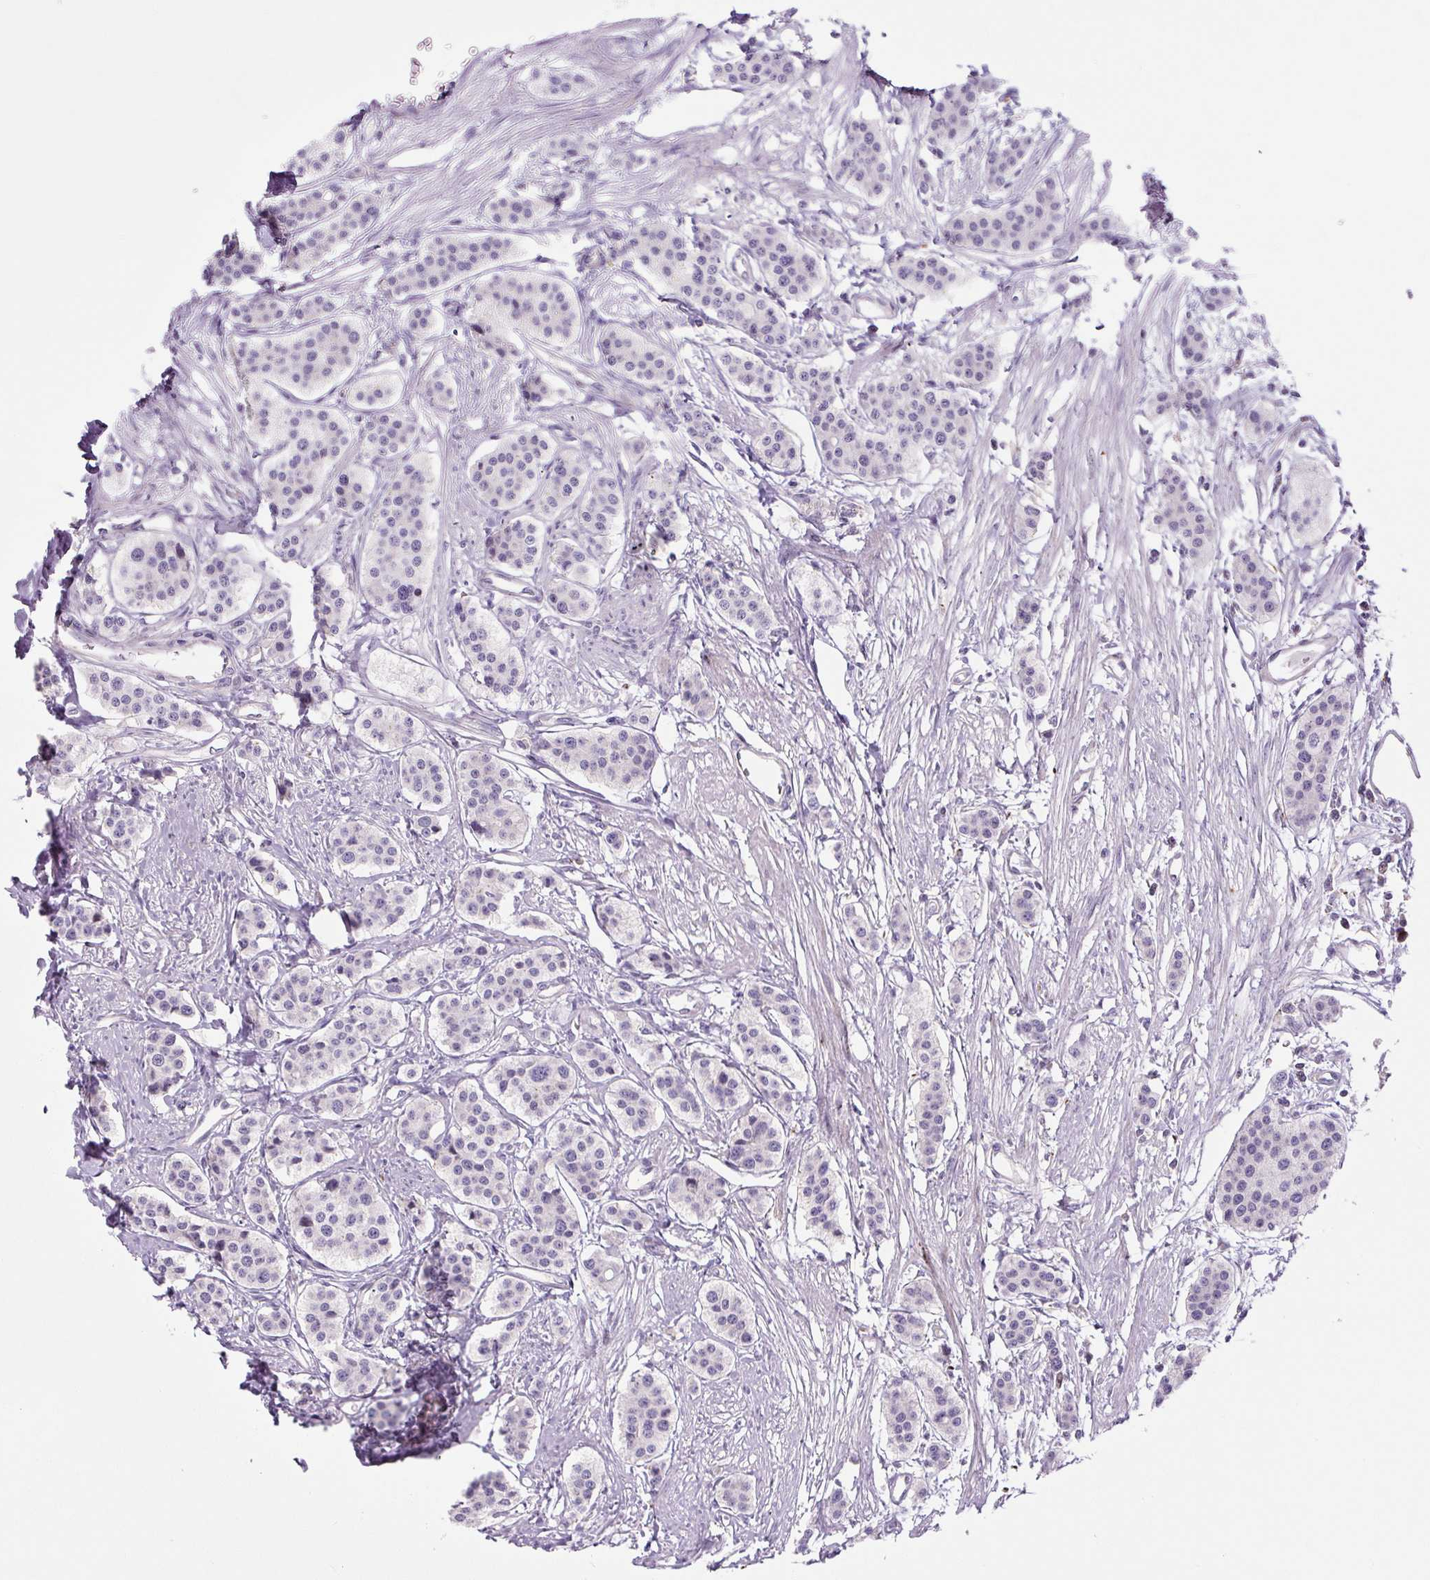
{"staining": {"intensity": "negative", "quantity": "none", "location": "none"}, "tissue": "carcinoid", "cell_type": "Tumor cells", "image_type": "cancer", "snomed": [{"axis": "morphology", "description": "Carcinoid, malignant, NOS"}, {"axis": "topography", "description": "Small intestine"}], "caption": "DAB (3,3'-diaminobenzidine) immunohistochemical staining of carcinoid reveals no significant staining in tumor cells.", "gene": "DISP3", "patient": {"sex": "male", "age": 60}}